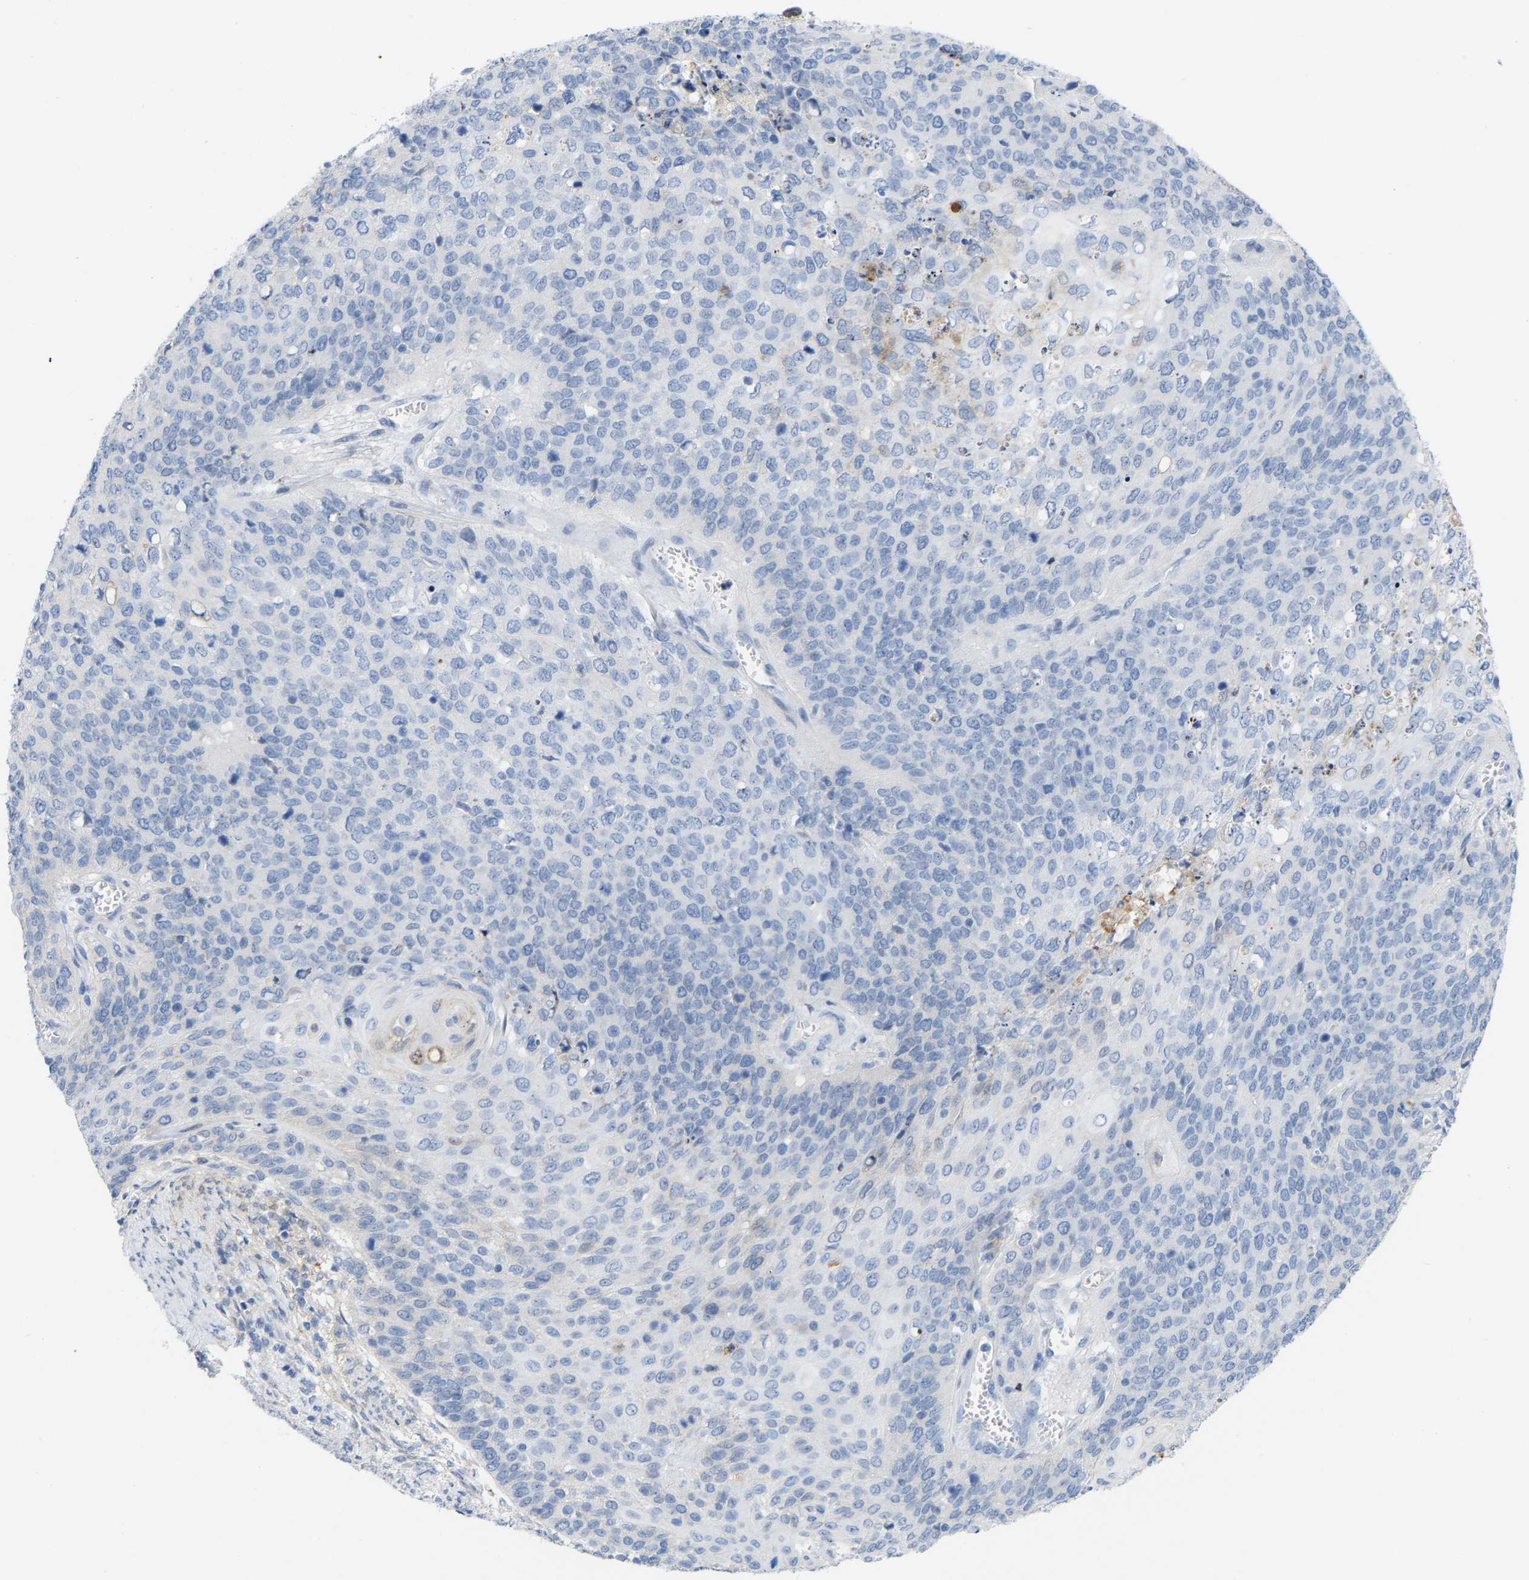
{"staining": {"intensity": "negative", "quantity": "none", "location": "none"}, "tissue": "cervical cancer", "cell_type": "Tumor cells", "image_type": "cancer", "snomed": [{"axis": "morphology", "description": "Squamous cell carcinoma, NOS"}, {"axis": "topography", "description": "Cervix"}], "caption": "Protein analysis of cervical cancer displays no significant positivity in tumor cells.", "gene": "ABTB2", "patient": {"sex": "female", "age": 39}}